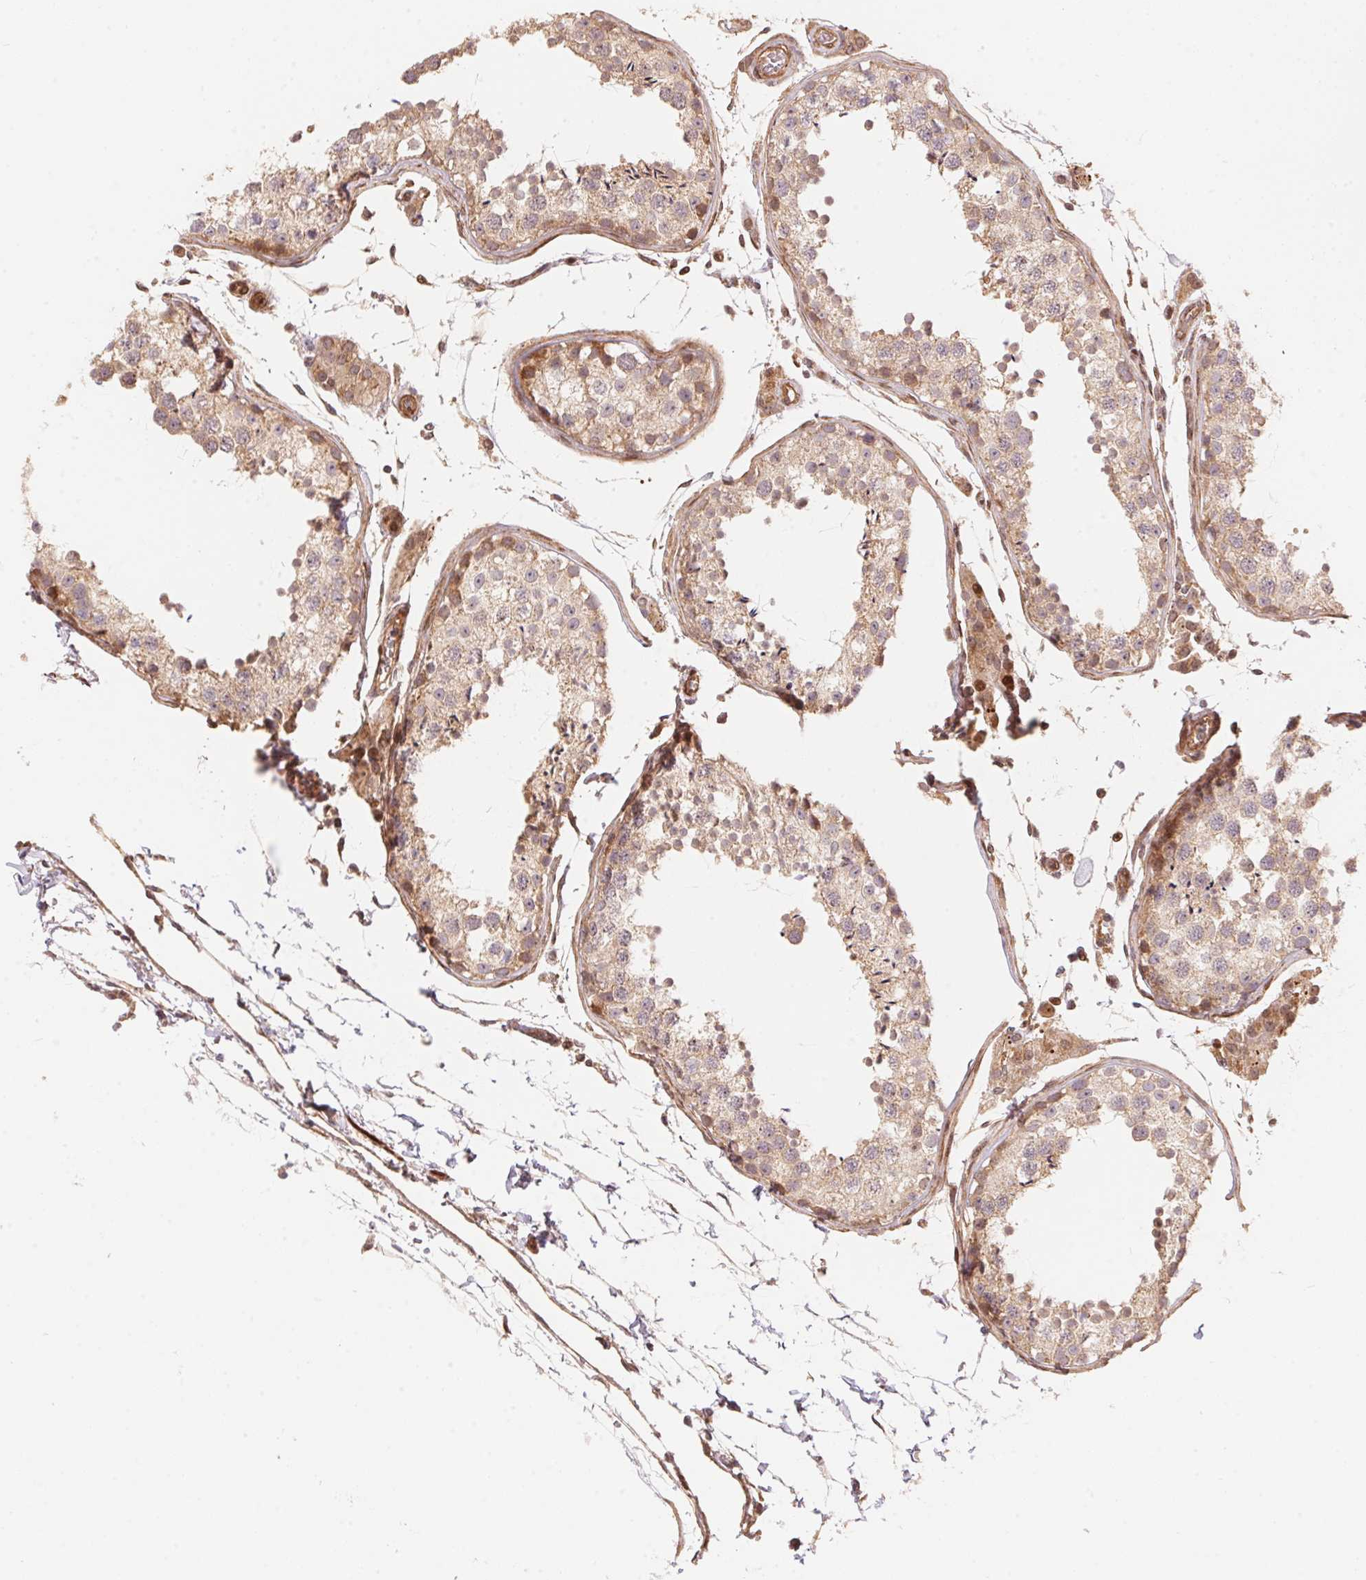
{"staining": {"intensity": "weak", "quantity": ">75%", "location": "cytoplasmic/membranous"}, "tissue": "testis", "cell_type": "Cells in seminiferous ducts", "image_type": "normal", "snomed": [{"axis": "morphology", "description": "Normal tissue, NOS"}, {"axis": "topography", "description": "Testis"}], "caption": "A high-resolution histopathology image shows immunohistochemistry staining of normal testis, which displays weak cytoplasmic/membranous positivity in approximately >75% of cells in seminiferous ducts. The protein of interest is stained brown, and the nuclei are stained in blue (DAB IHC with brightfield microscopy, high magnification).", "gene": "TNIP2", "patient": {"sex": "male", "age": 29}}